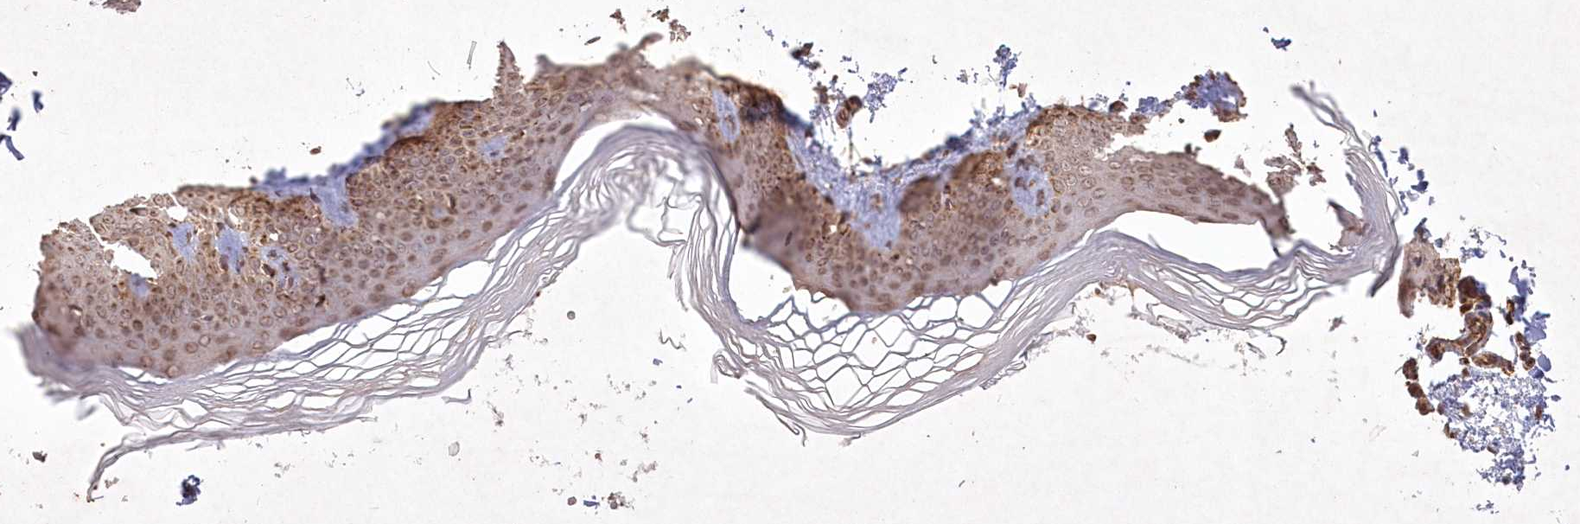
{"staining": {"intensity": "moderate", "quantity": ">75%", "location": "cytoplasmic/membranous,nuclear"}, "tissue": "skin", "cell_type": "Keratinocytes", "image_type": "normal", "snomed": [{"axis": "morphology", "description": "Normal tissue, NOS"}, {"axis": "topography", "description": "Skin"}], "caption": "The micrograph demonstrates a brown stain indicating the presence of a protein in the cytoplasmic/membranous,nuclear of keratinocytes in skin. The staining is performed using DAB (3,3'-diaminobenzidine) brown chromogen to label protein expression. The nuclei are counter-stained blue using hematoxylin.", "gene": "LRPPRC", "patient": {"sex": "female", "age": 27}}